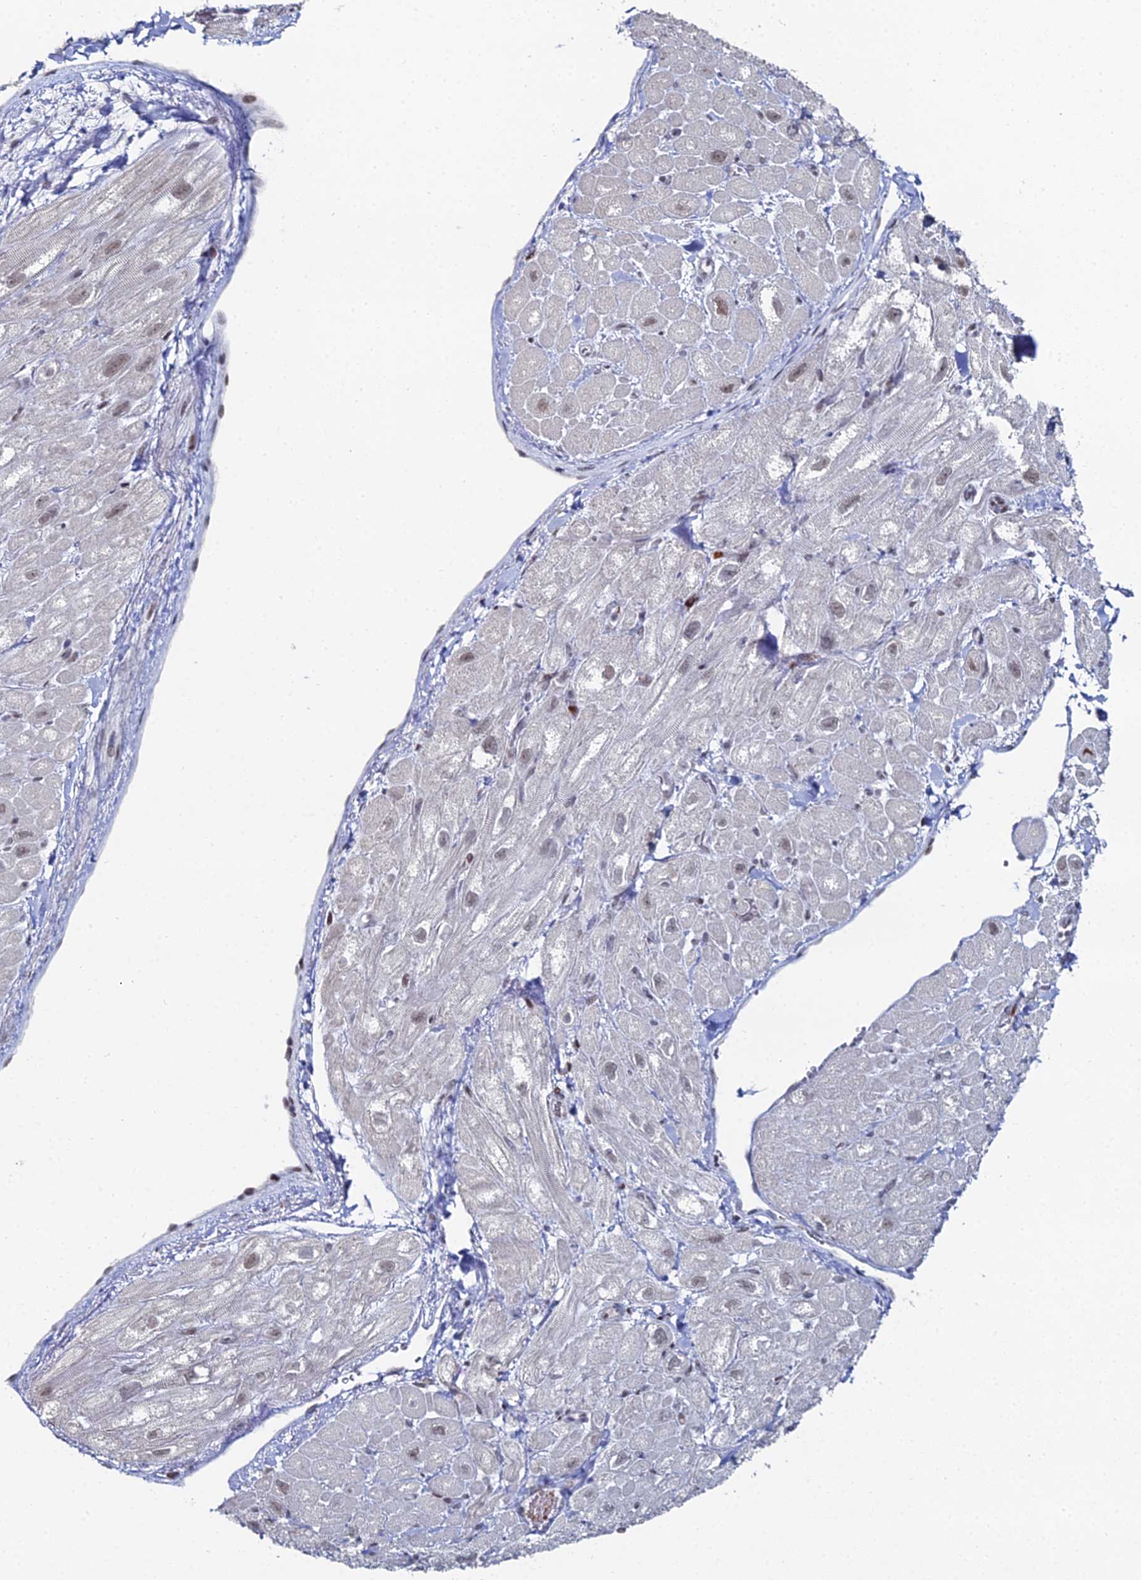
{"staining": {"intensity": "weak", "quantity": "<25%", "location": "nuclear"}, "tissue": "heart muscle", "cell_type": "Cardiomyocytes", "image_type": "normal", "snomed": [{"axis": "morphology", "description": "Normal tissue, NOS"}, {"axis": "topography", "description": "Heart"}], "caption": "Normal heart muscle was stained to show a protein in brown. There is no significant positivity in cardiomyocytes. Nuclei are stained in blue.", "gene": "GSC2", "patient": {"sex": "male", "age": 65}}